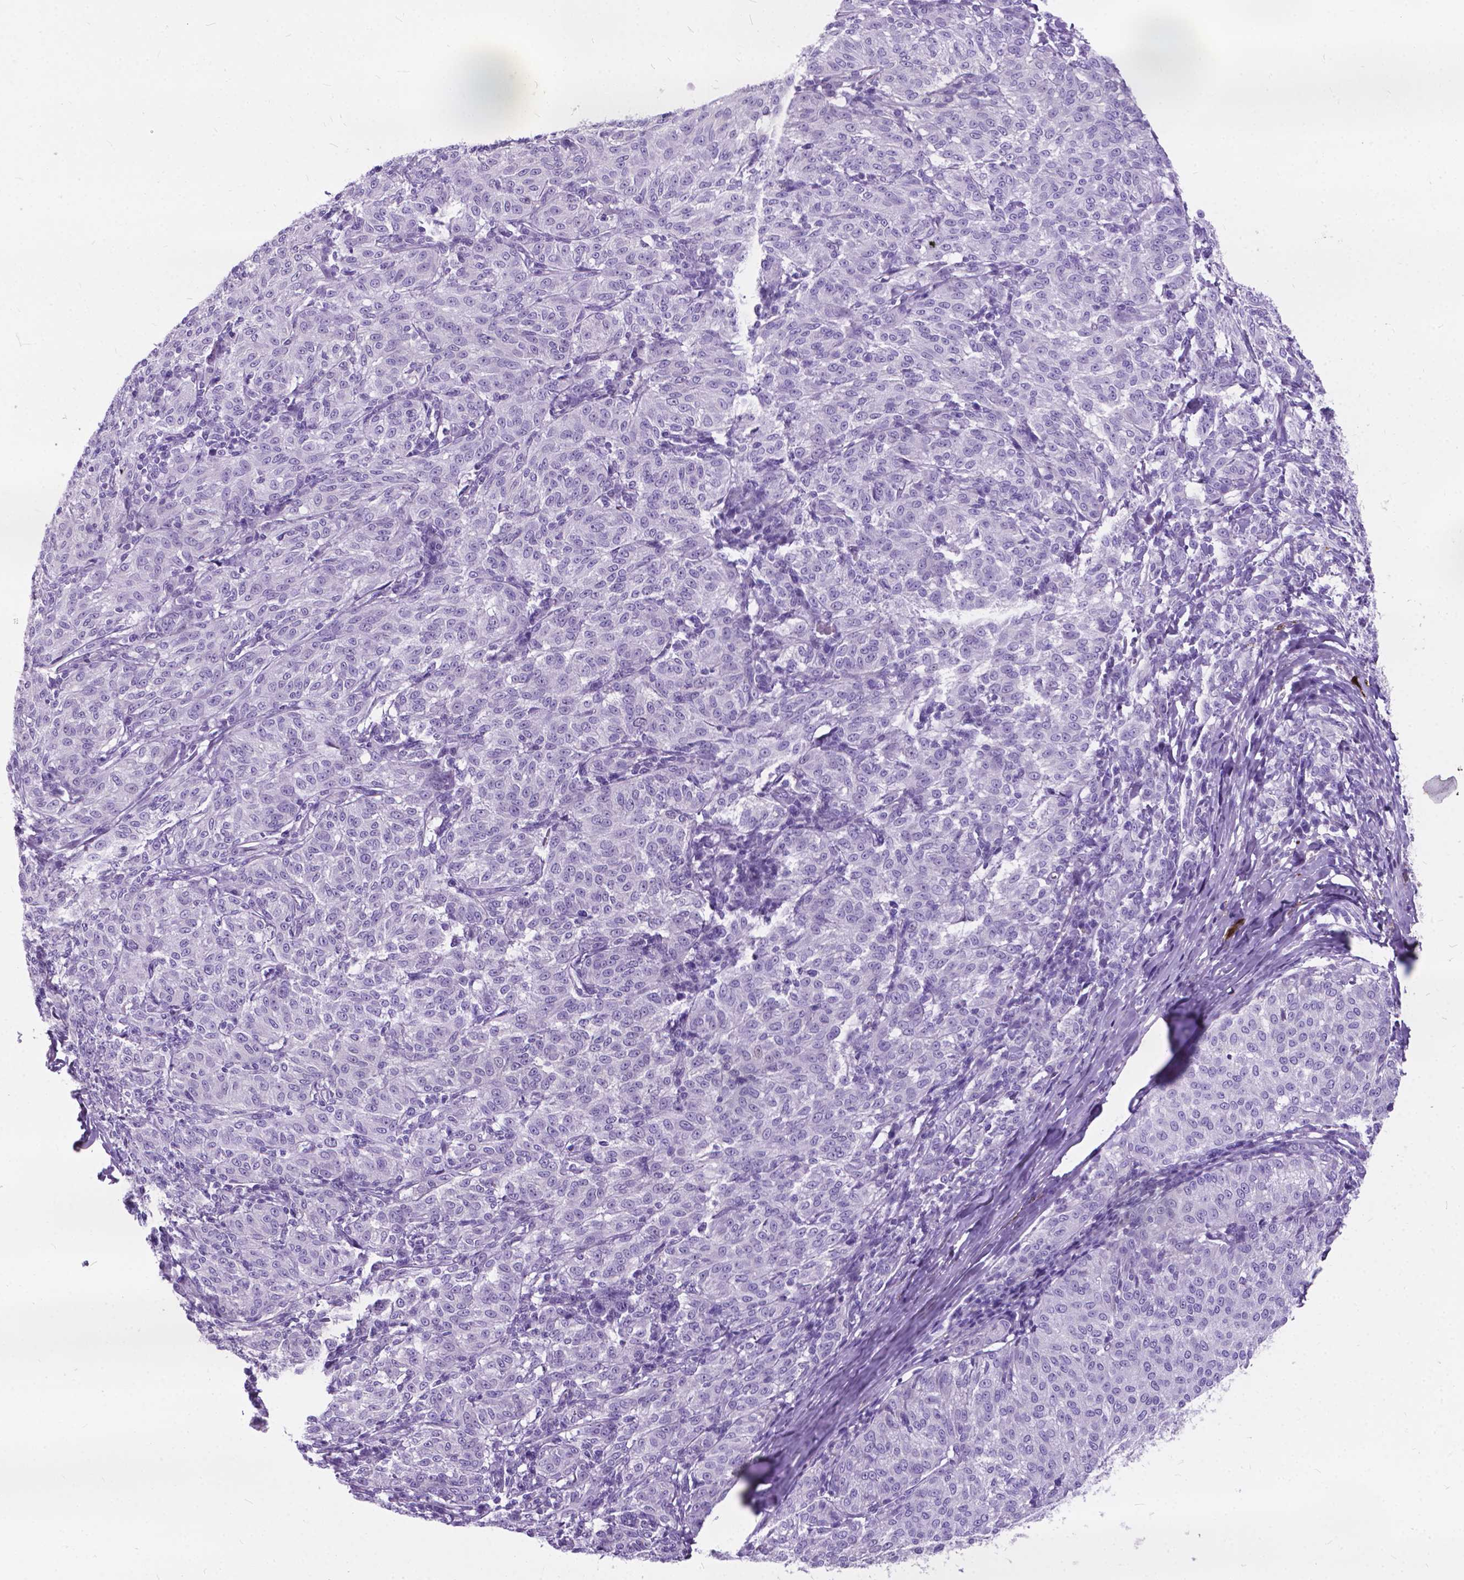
{"staining": {"intensity": "negative", "quantity": "none", "location": "none"}, "tissue": "melanoma", "cell_type": "Tumor cells", "image_type": "cancer", "snomed": [{"axis": "morphology", "description": "Malignant melanoma, NOS"}, {"axis": "topography", "description": "Skin"}], "caption": "Immunohistochemical staining of human malignant melanoma reveals no significant staining in tumor cells. Brightfield microscopy of immunohistochemistry (IHC) stained with DAB (3,3'-diaminobenzidine) (brown) and hematoxylin (blue), captured at high magnification.", "gene": "BSND", "patient": {"sex": "female", "age": 72}}